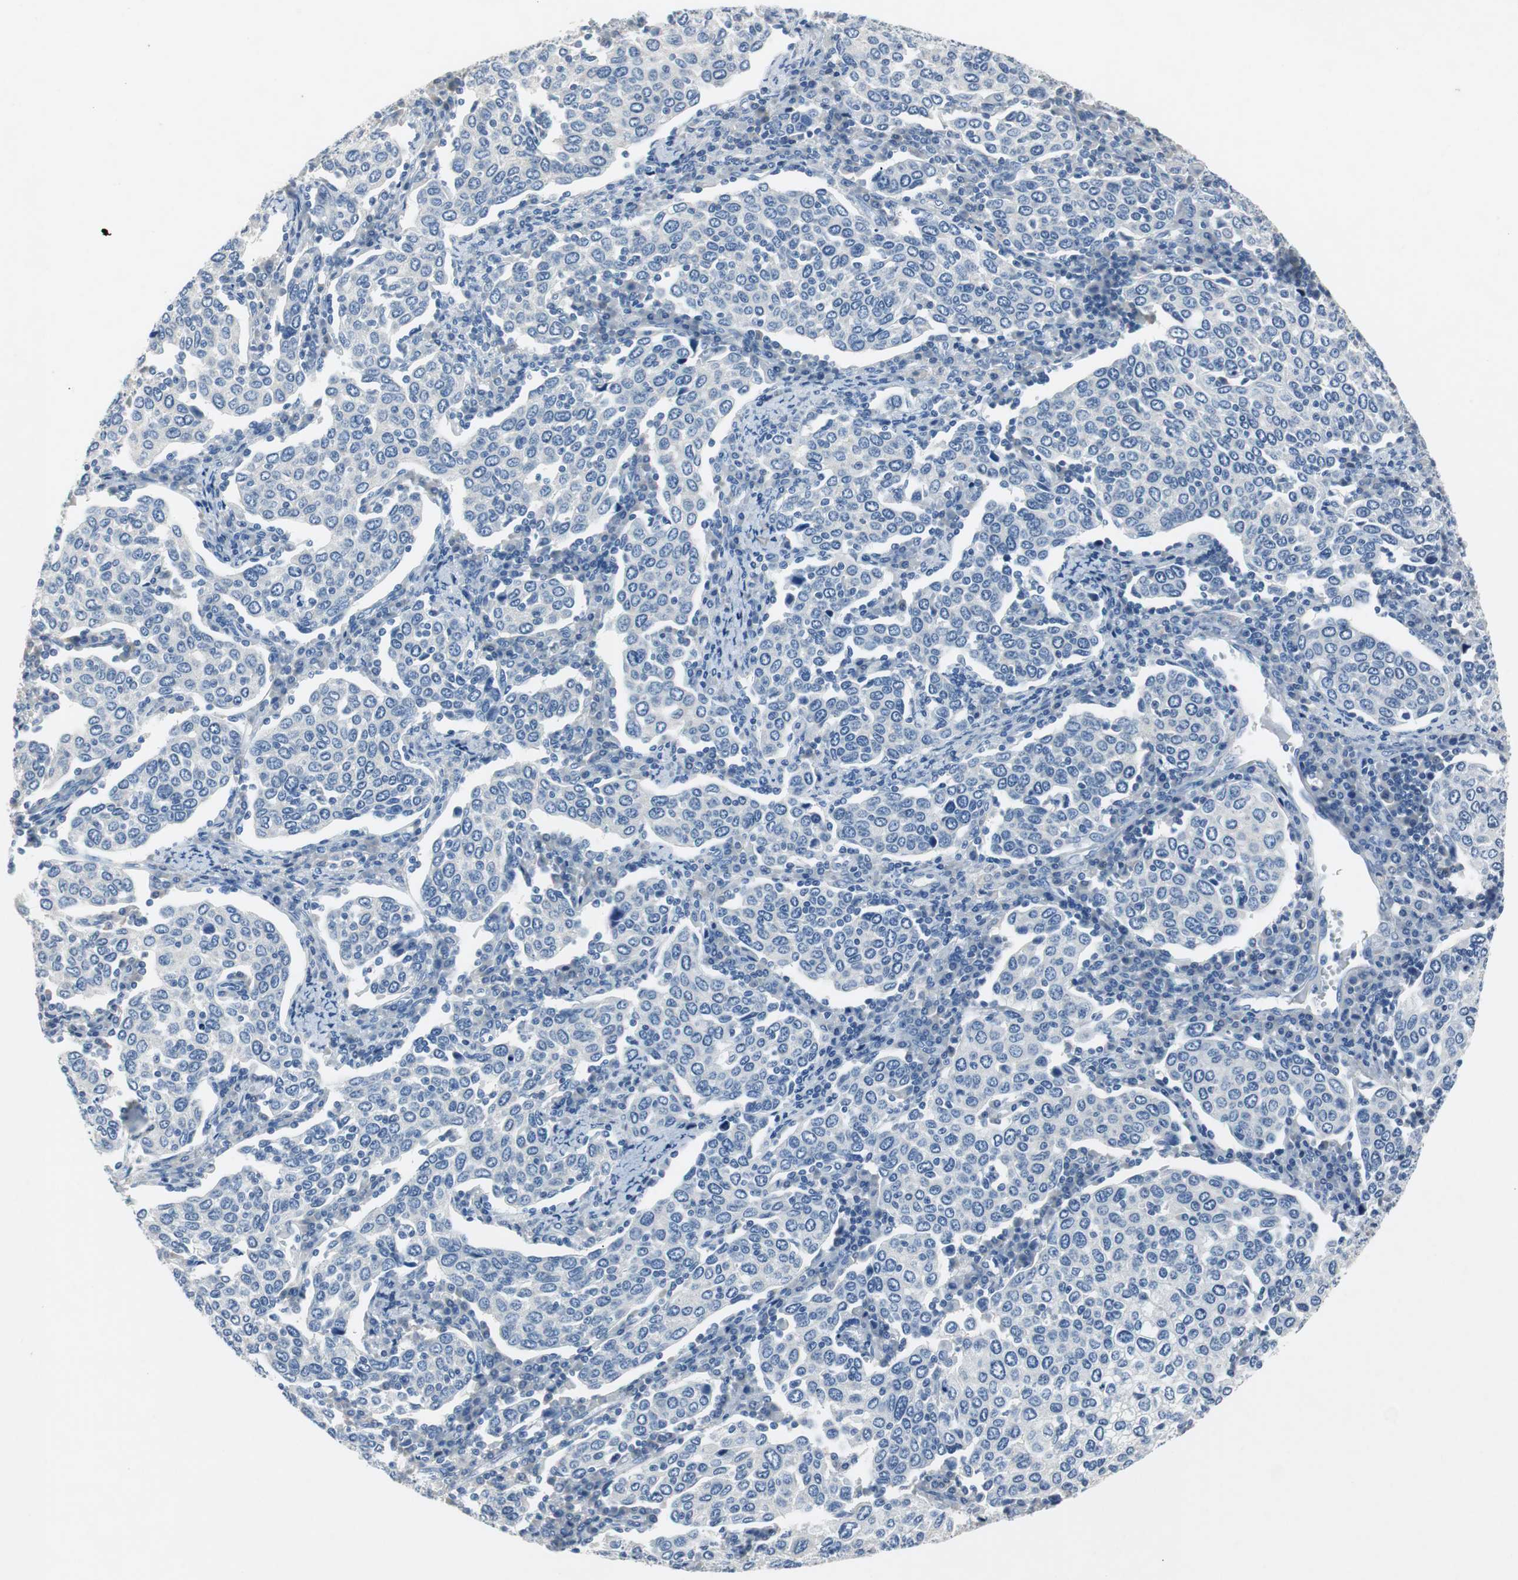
{"staining": {"intensity": "negative", "quantity": "none", "location": "none"}, "tissue": "cervical cancer", "cell_type": "Tumor cells", "image_type": "cancer", "snomed": [{"axis": "morphology", "description": "Squamous cell carcinoma, NOS"}, {"axis": "topography", "description": "Cervix"}], "caption": "DAB immunohistochemical staining of squamous cell carcinoma (cervical) reveals no significant positivity in tumor cells. (Immunohistochemistry (ihc), brightfield microscopy, high magnification).", "gene": "LRP2", "patient": {"sex": "female", "age": 40}}